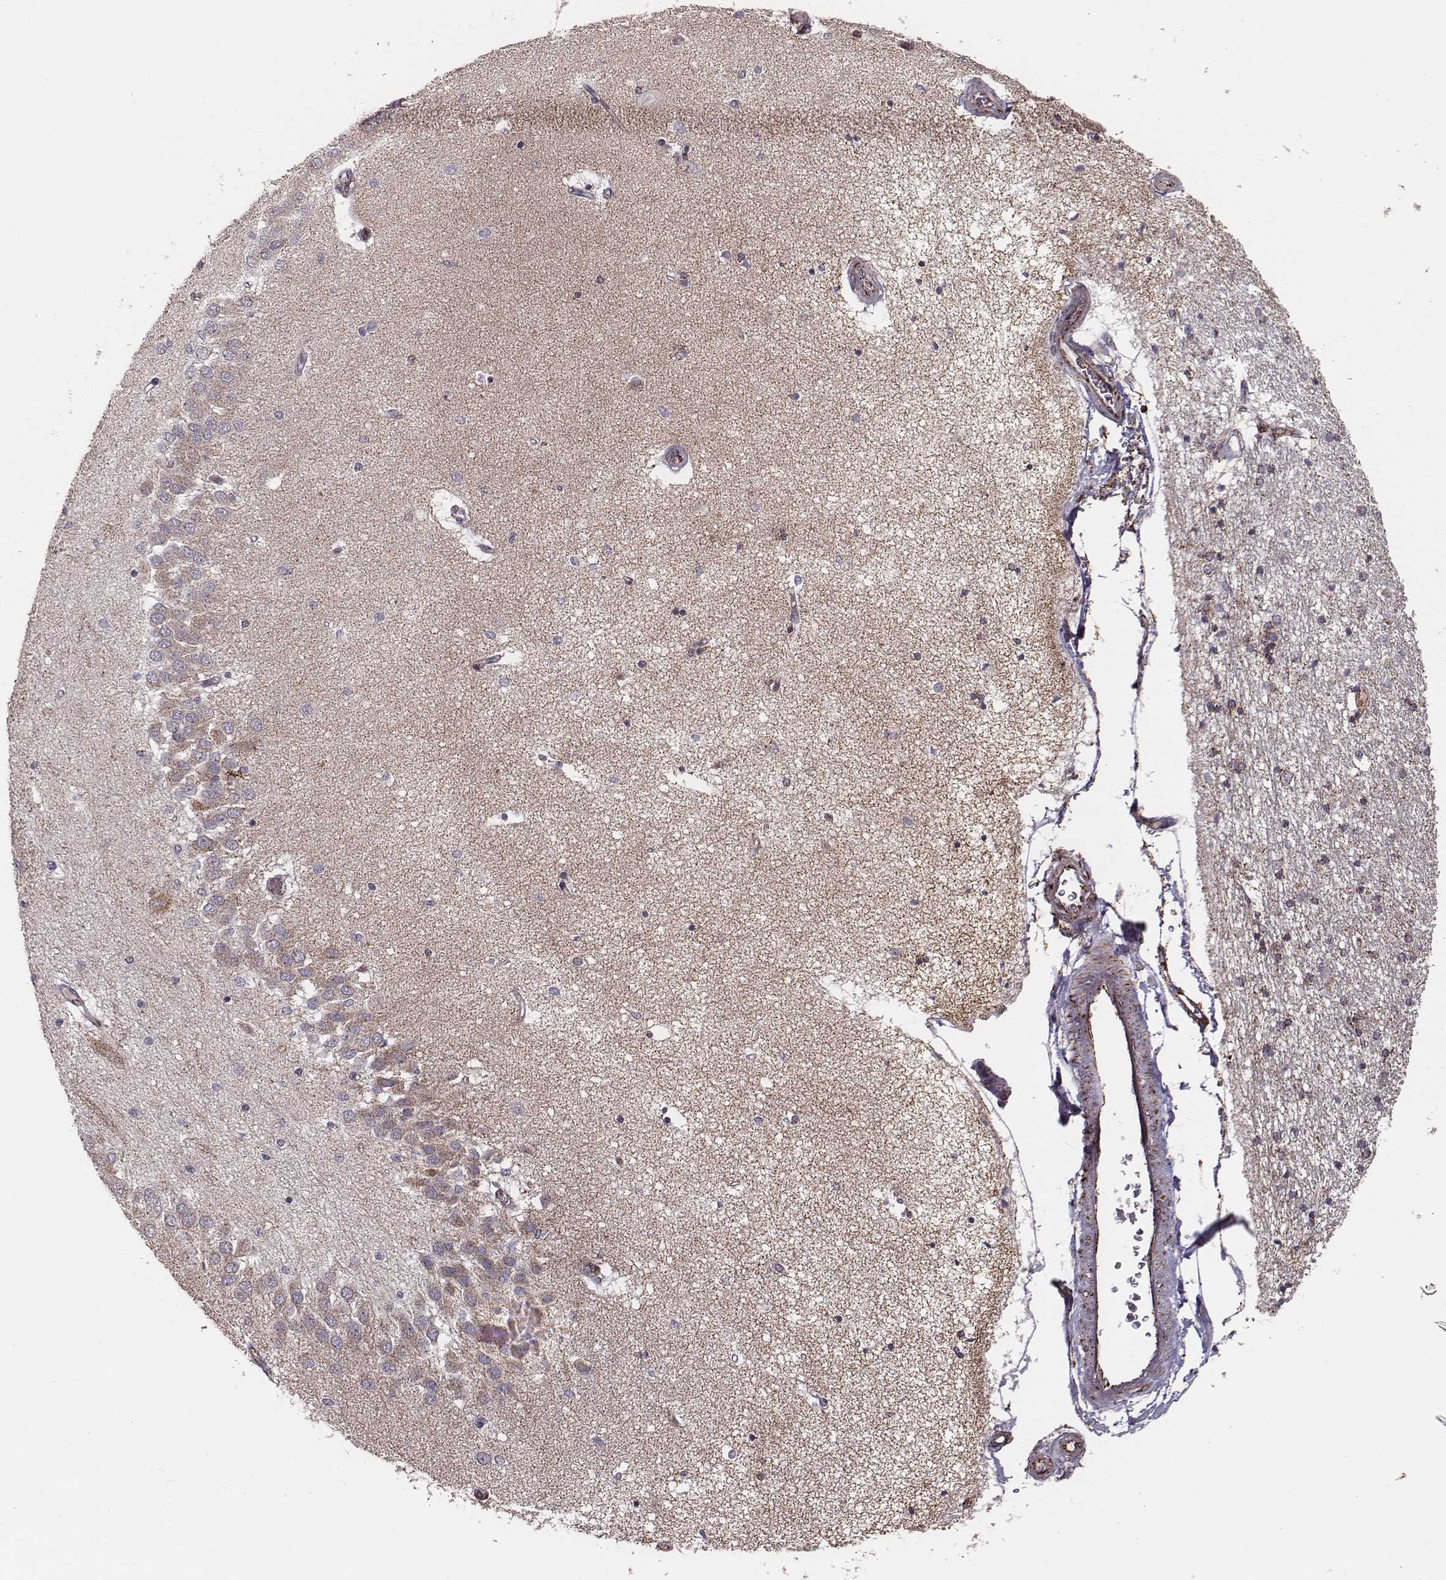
{"staining": {"intensity": "strong", "quantity": ">75%", "location": "cytoplasmic/membranous"}, "tissue": "hippocampus", "cell_type": "Glial cells", "image_type": "normal", "snomed": [{"axis": "morphology", "description": "Normal tissue, NOS"}, {"axis": "topography", "description": "Hippocampus"}], "caption": "High-magnification brightfield microscopy of normal hippocampus stained with DAB (brown) and counterstained with hematoxylin (blue). glial cells exhibit strong cytoplasmic/membranous expression is appreciated in about>75% of cells. The protein is stained brown, and the nuclei are stained in blue (DAB IHC with brightfield microscopy, high magnification).", "gene": "TUFM", "patient": {"sex": "female", "age": 54}}